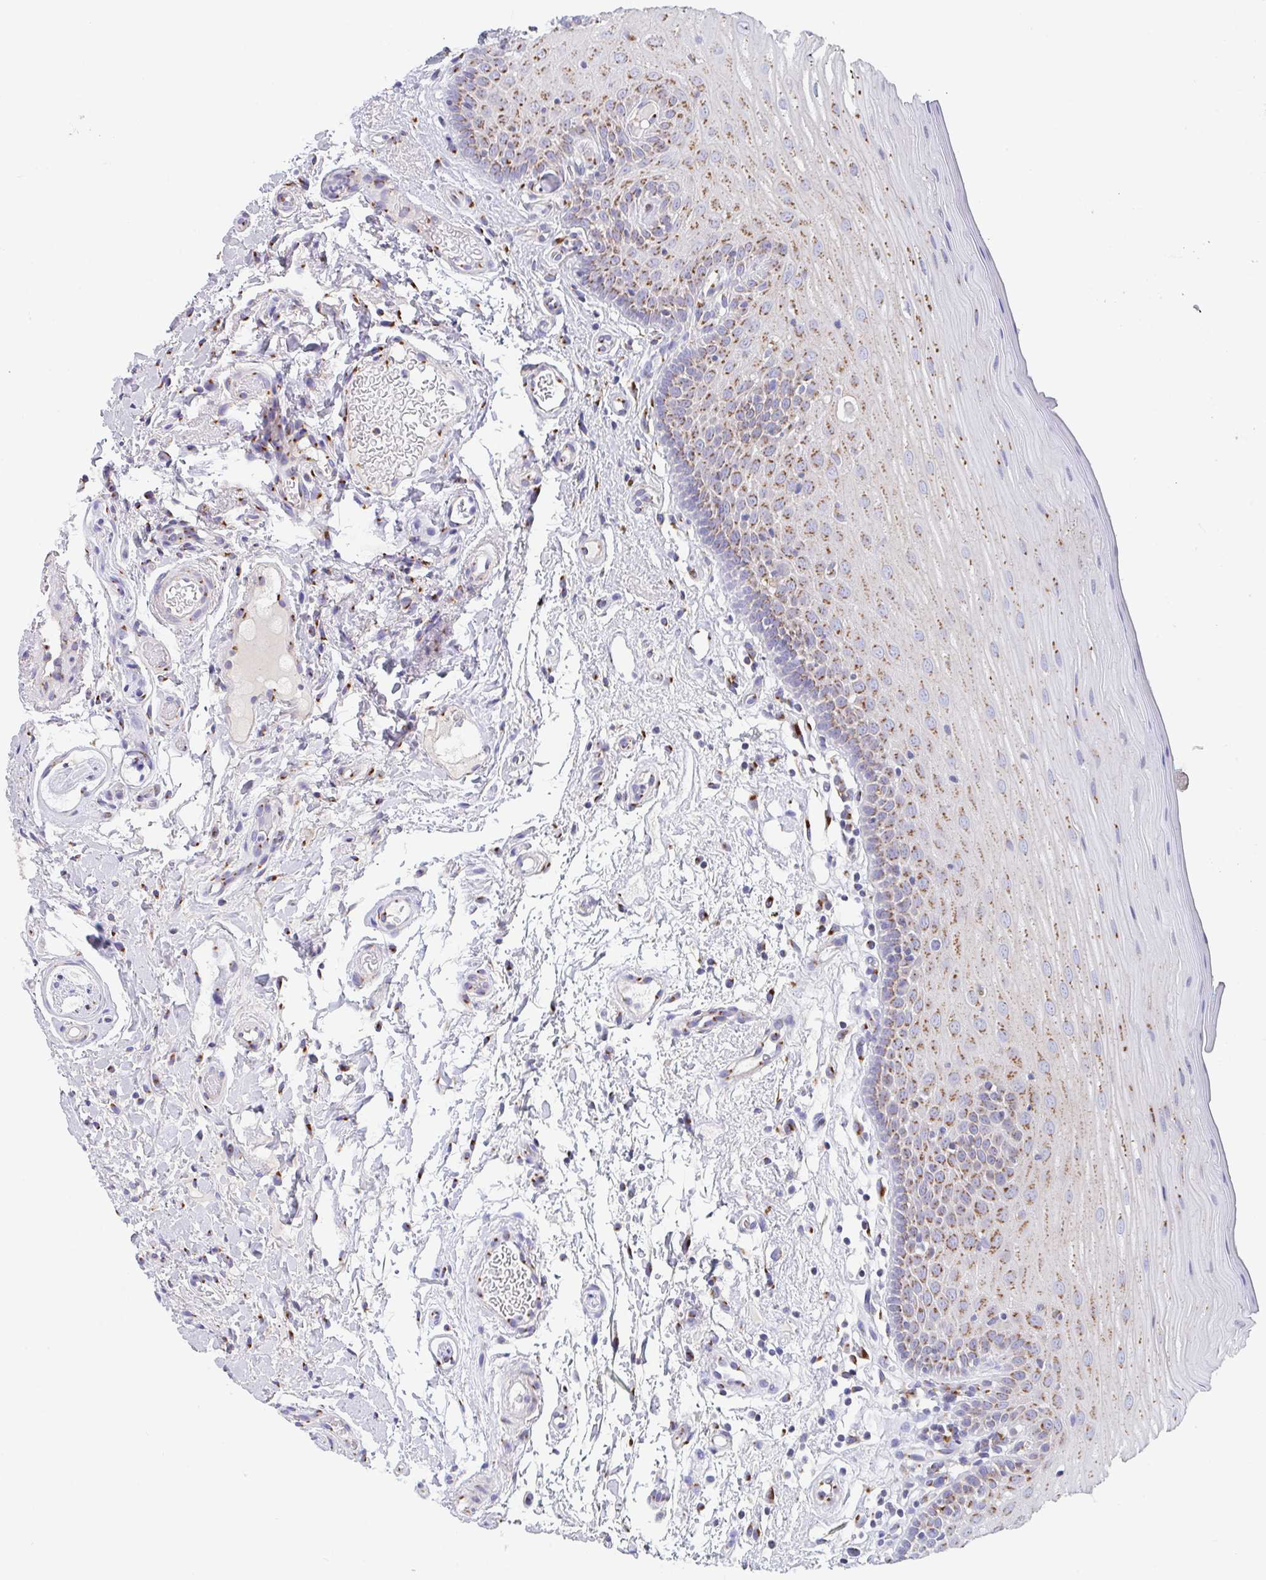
{"staining": {"intensity": "moderate", "quantity": ">75%", "location": "cytoplasmic/membranous"}, "tissue": "oral mucosa", "cell_type": "Squamous epithelial cells", "image_type": "normal", "snomed": [{"axis": "morphology", "description": "Normal tissue, NOS"}, {"axis": "topography", "description": "Oral tissue"}, {"axis": "topography", "description": "Tounge, NOS"}, {"axis": "topography", "description": "Head-Neck"}], "caption": "Protein staining of benign oral mucosa demonstrates moderate cytoplasmic/membranous staining in approximately >75% of squamous epithelial cells. (IHC, brightfield microscopy, high magnification).", "gene": "PROSER3", "patient": {"sex": "female", "age": 84}}